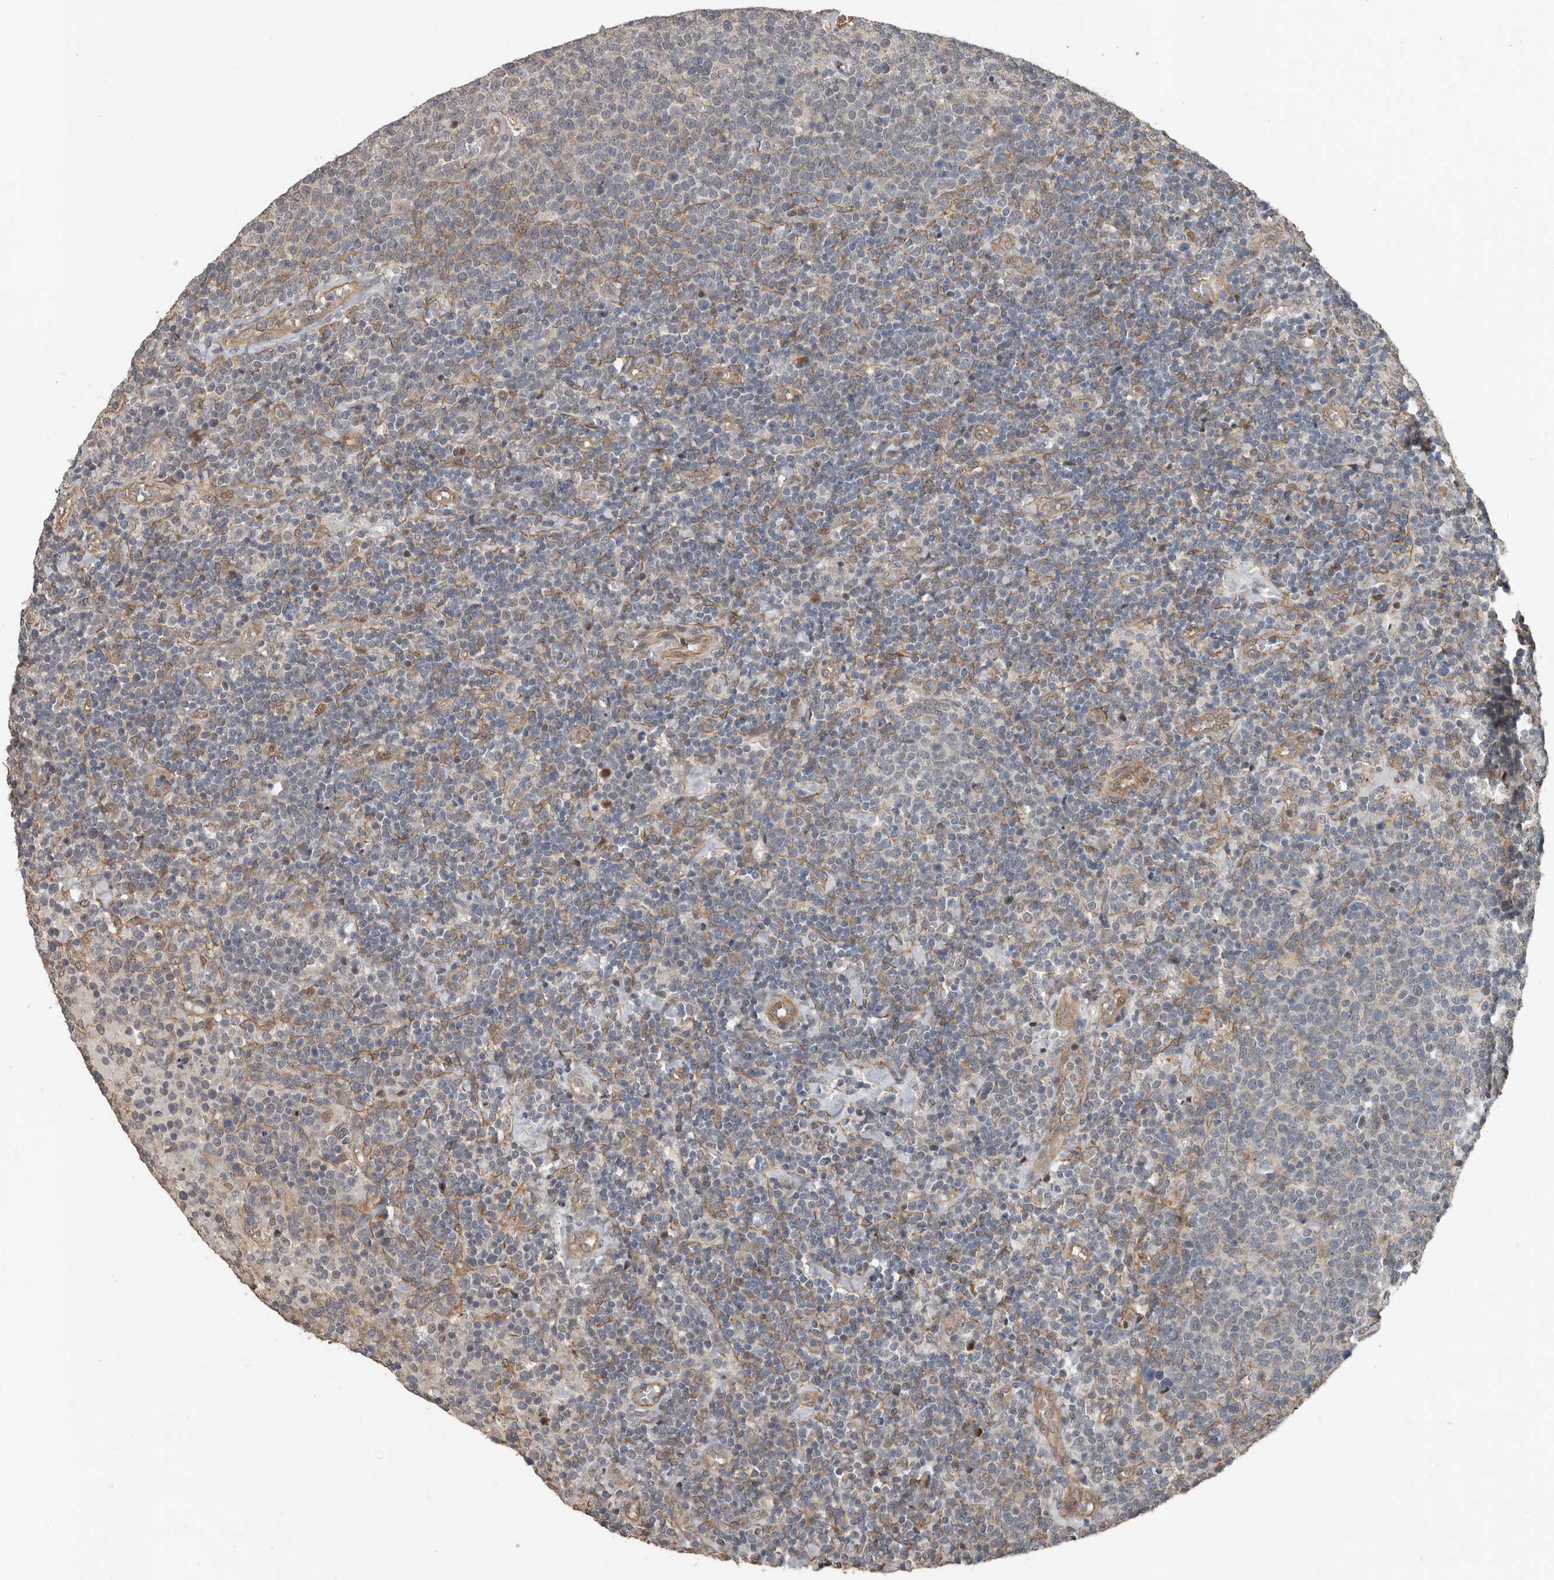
{"staining": {"intensity": "weak", "quantity": "<25%", "location": "cytoplasmic/membranous"}, "tissue": "lymphoma", "cell_type": "Tumor cells", "image_type": "cancer", "snomed": [{"axis": "morphology", "description": "Malignant lymphoma, non-Hodgkin's type, High grade"}, {"axis": "topography", "description": "Lymph node"}], "caption": "This is a histopathology image of immunohistochemistry staining of lymphoma, which shows no expression in tumor cells.", "gene": "YOD1", "patient": {"sex": "male", "age": 61}}